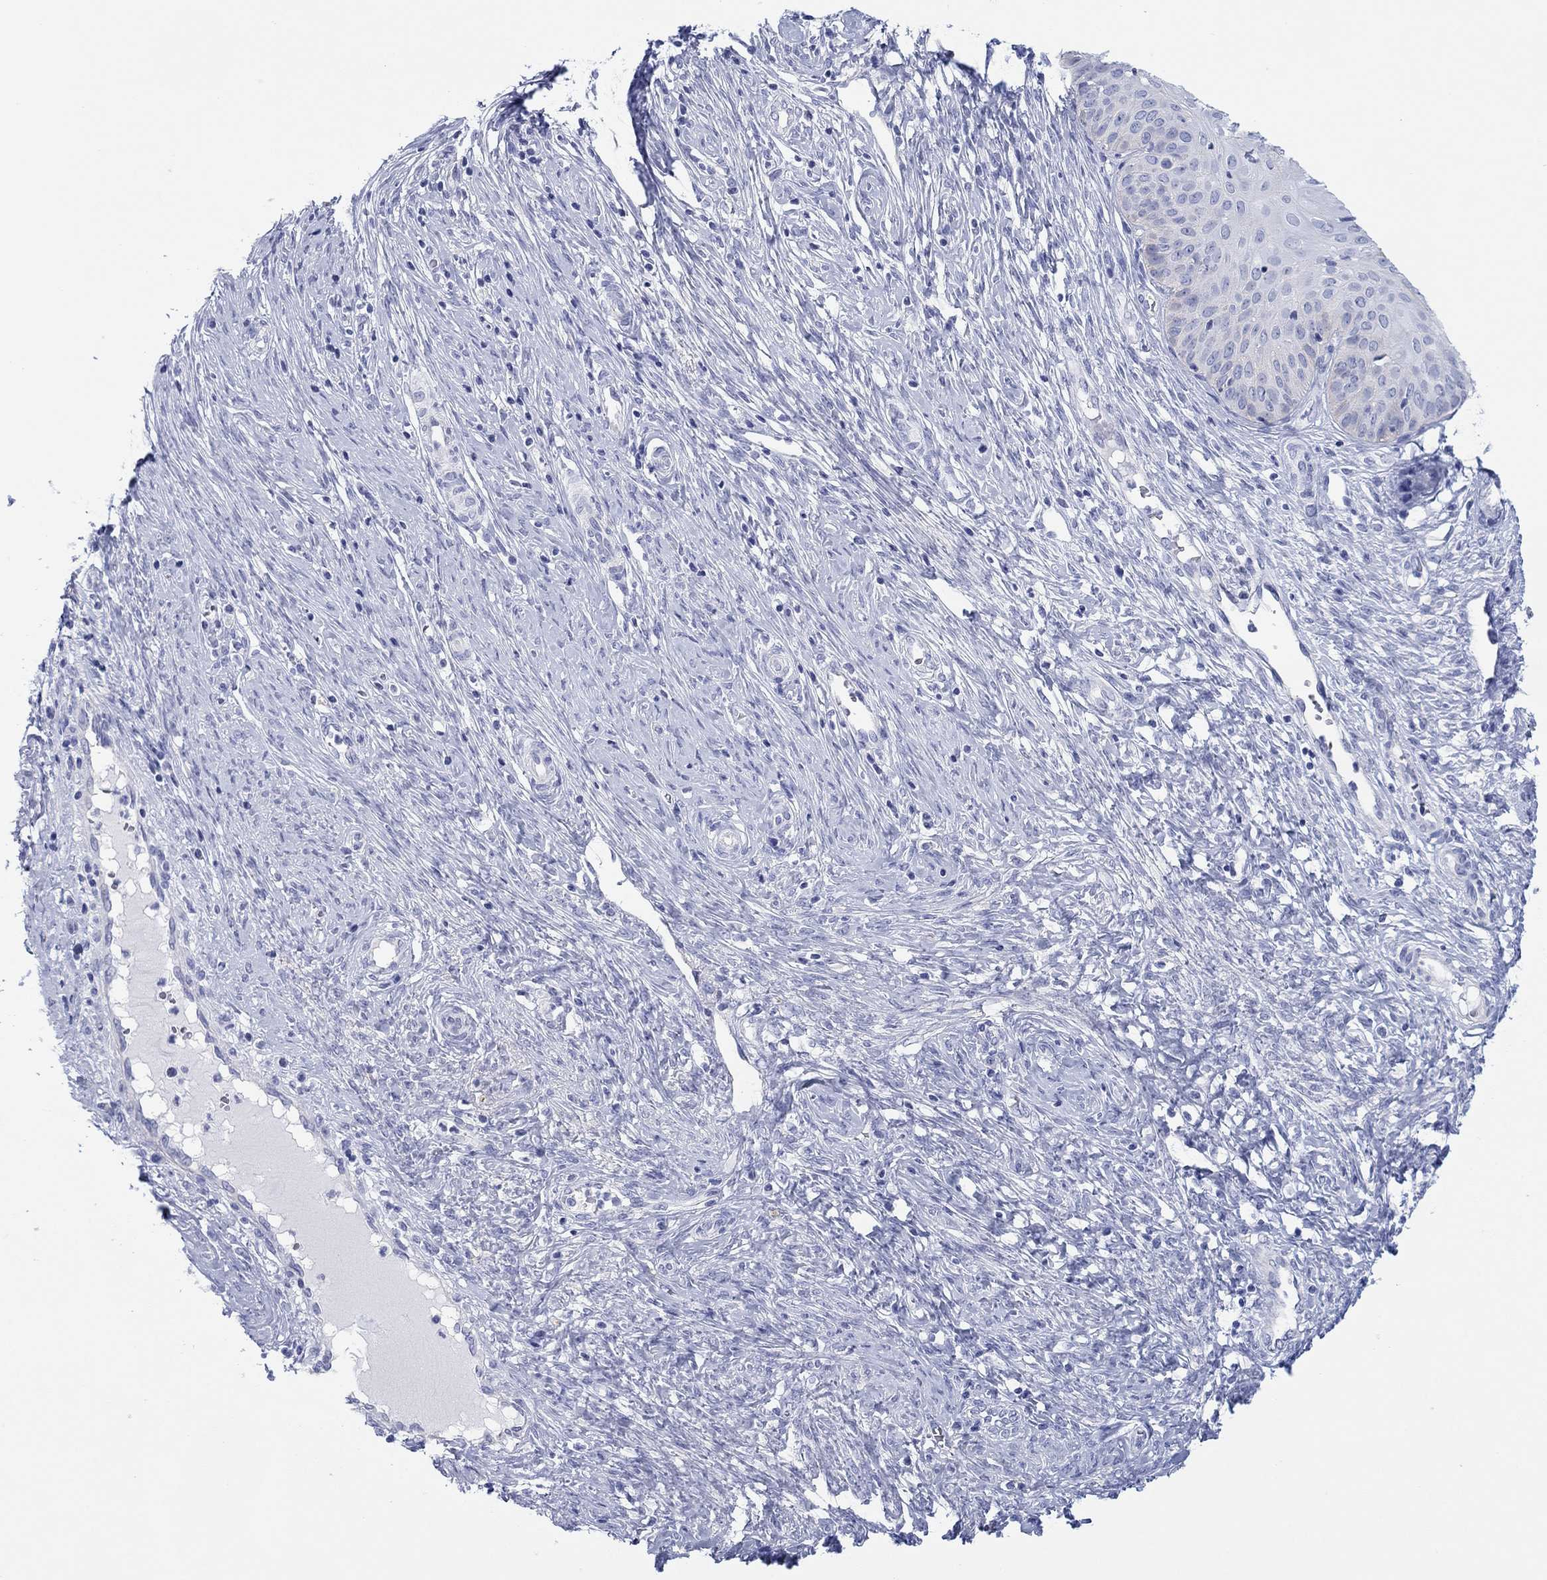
{"staining": {"intensity": "negative", "quantity": "none", "location": "none"}, "tissue": "cervical cancer", "cell_type": "Tumor cells", "image_type": "cancer", "snomed": [{"axis": "morphology", "description": "Normal tissue, NOS"}, {"axis": "morphology", "description": "Squamous cell carcinoma, NOS"}, {"axis": "topography", "description": "Cervix"}], "caption": "There is no significant staining in tumor cells of cervical cancer.", "gene": "ATP1B1", "patient": {"sex": "female", "age": 39}}